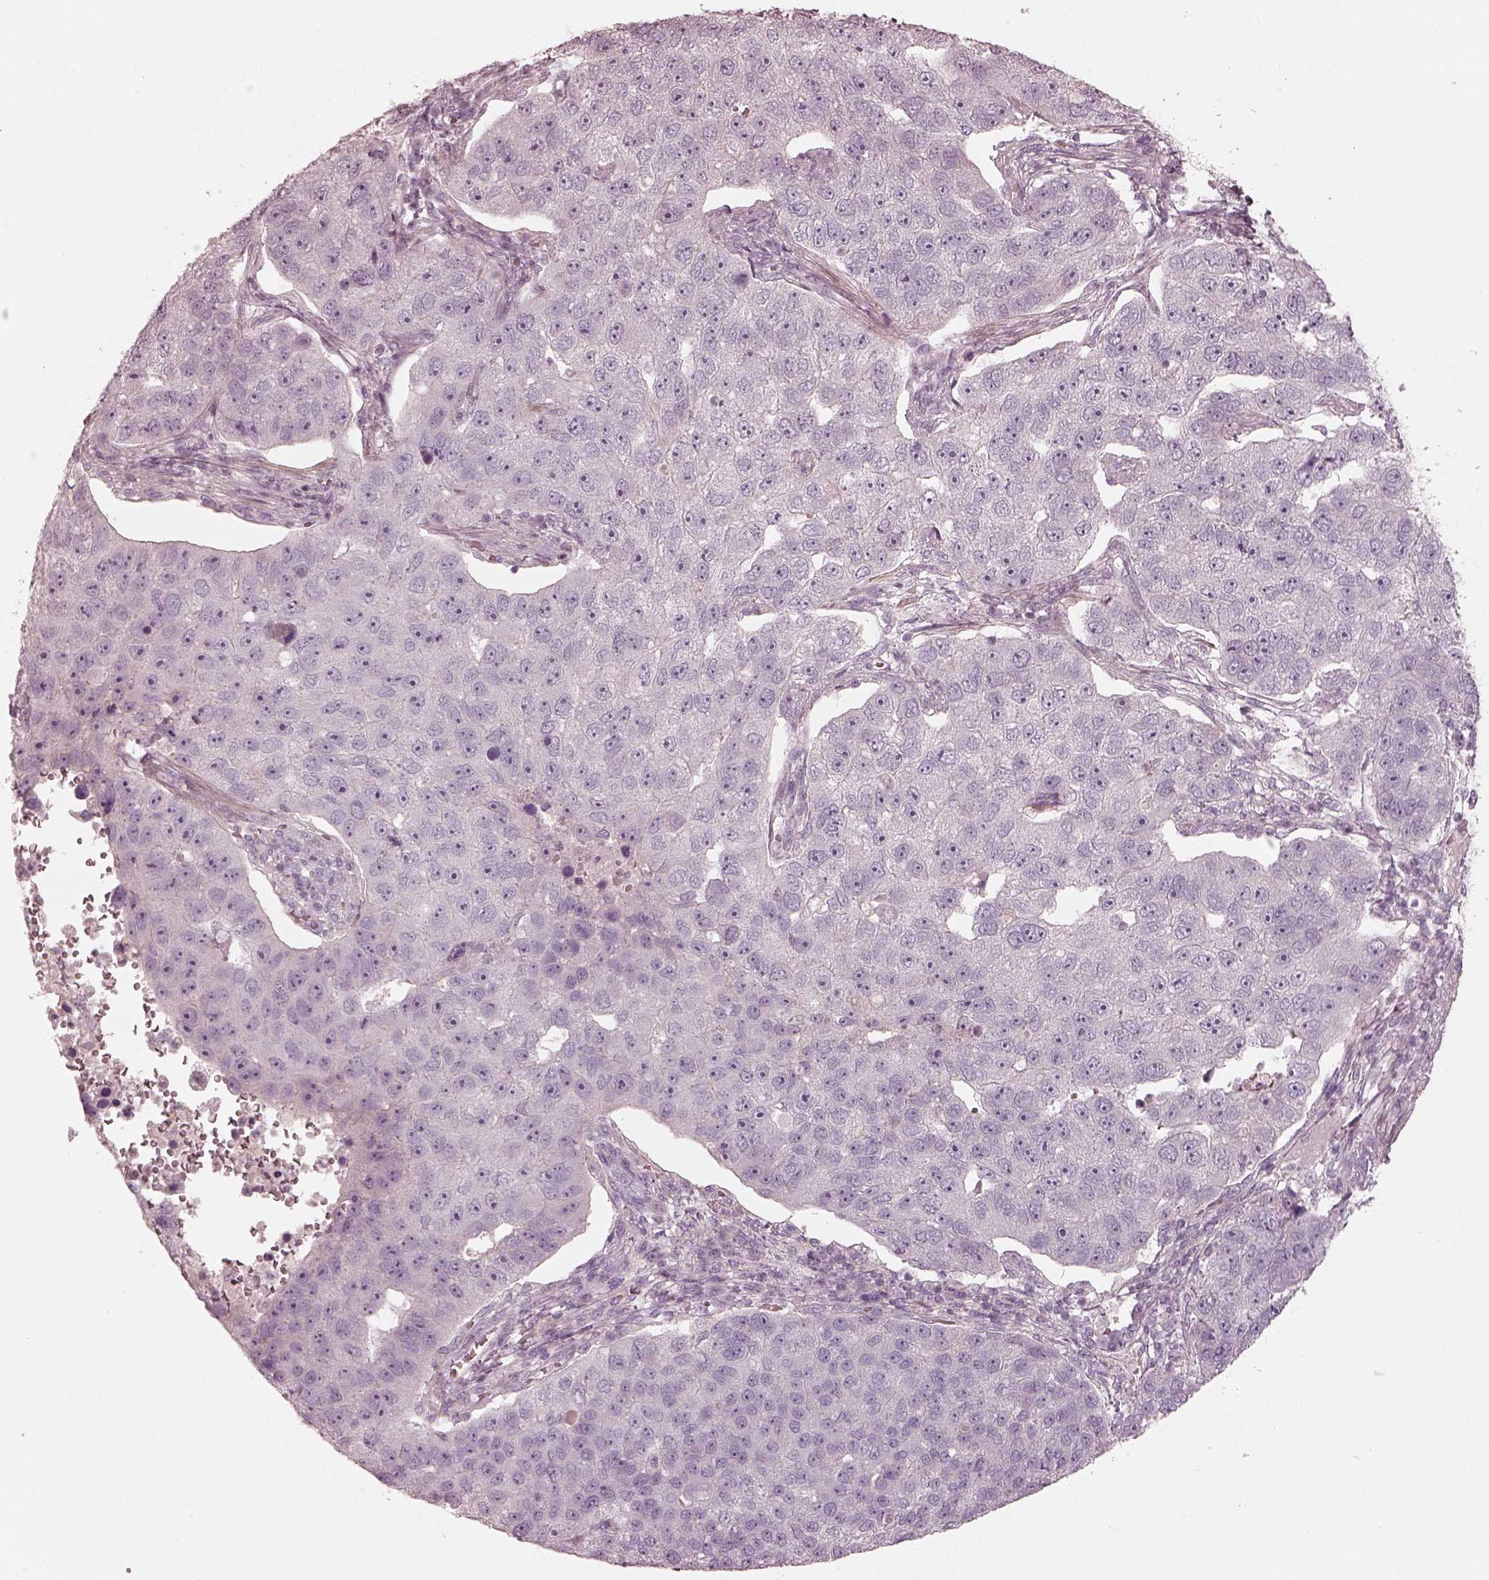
{"staining": {"intensity": "negative", "quantity": "none", "location": "none"}, "tissue": "pancreatic cancer", "cell_type": "Tumor cells", "image_type": "cancer", "snomed": [{"axis": "morphology", "description": "Adenocarcinoma, NOS"}, {"axis": "topography", "description": "Pancreas"}], "caption": "Immunohistochemical staining of human pancreatic adenocarcinoma shows no significant staining in tumor cells.", "gene": "PRLHR", "patient": {"sex": "female", "age": 61}}